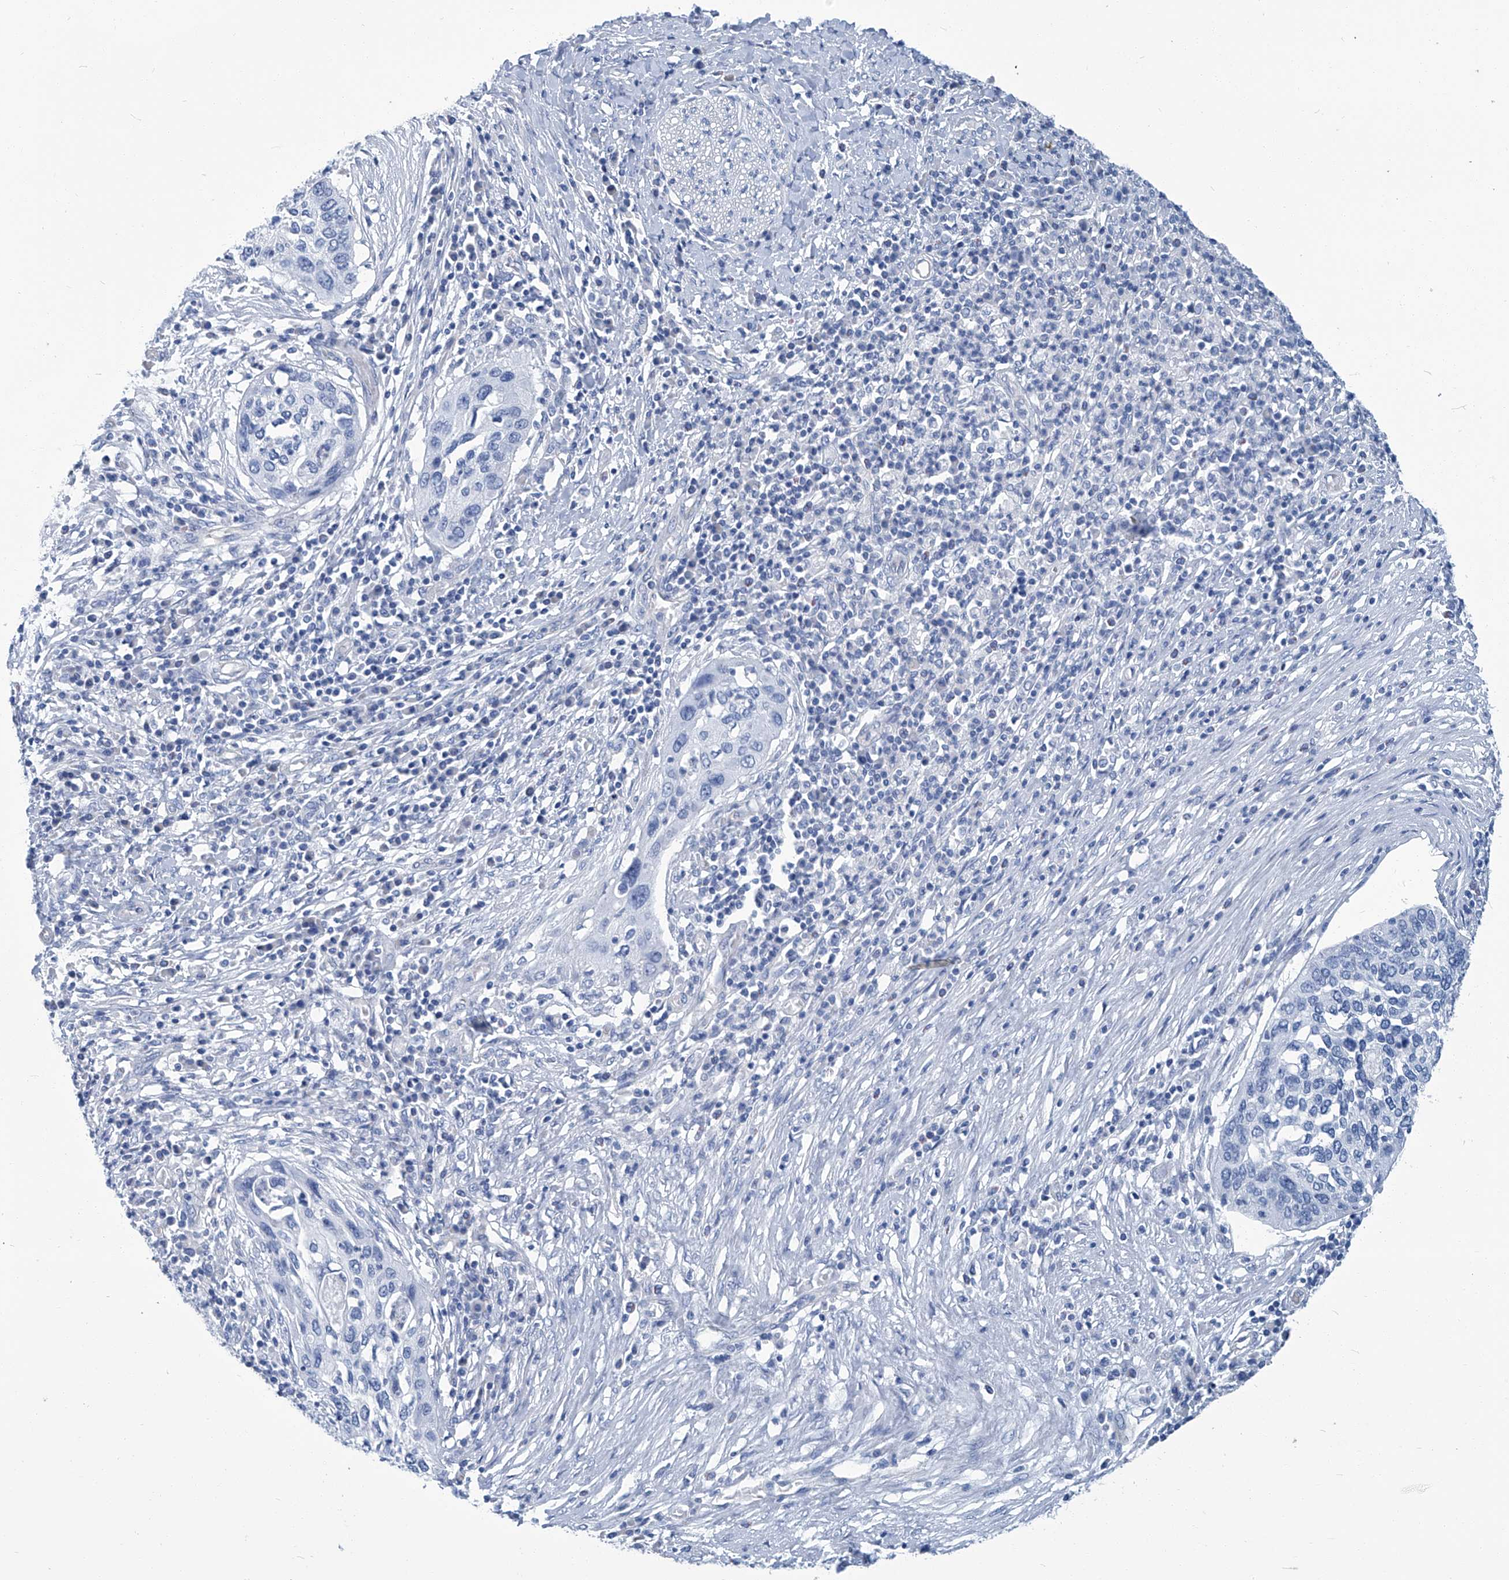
{"staining": {"intensity": "negative", "quantity": "none", "location": "none"}, "tissue": "cervical cancer", "cell_type": "Tumor cells", "image_type": "cancer", "snomed": [{"axis": "morphology", "description": "Squamous cell carcinoma, NOS"}, {"axis": "topography", "description": "Cervix"}], "caption": "Tumor cells are negative for brown protein staining in cervical cancer. The staining is performed using DAB (3,3'-diaminobenzidine) brown chromogen with nuclei counter-stained in using hematoxylin.", "gene": "PFKL", "patient": {"sex": "female", "age": 38}}